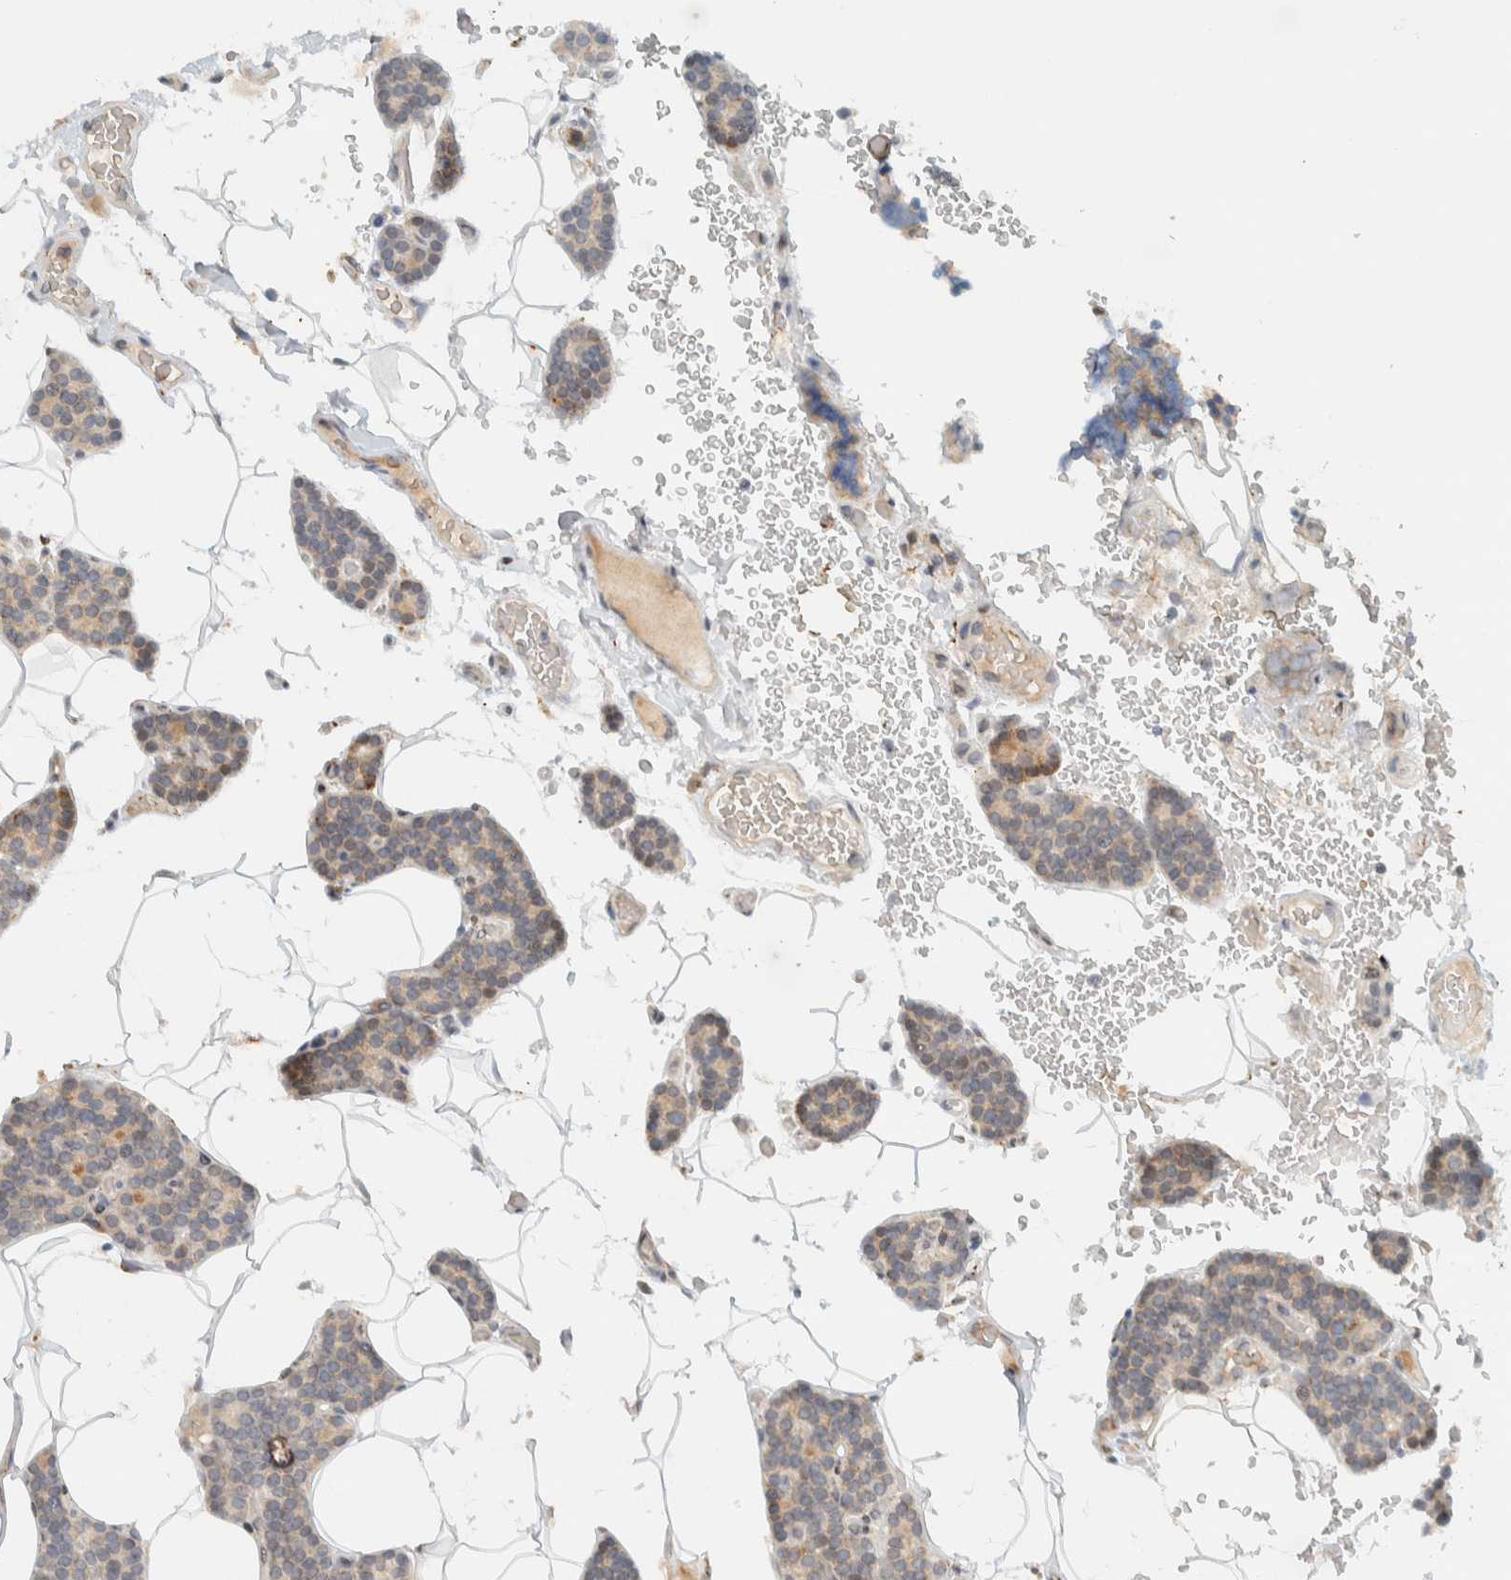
{"staining": {"intensity": "weak", "quantity": "<25%", "location": "cytoplasmic/membranous"}, "tissue": "parathyroid gland", "cell_type": "Glandular cells", "image_type": "normal", "snomed": [{"axis": "morphology", "description": "Normal tissue, NOS"}, {"axis": "topography", "description": "Parathyroid gland"}], "caption": "This photomicrograph is of unremarkable parathyroid gland stained with IHC to label a protein in brown with the nuclei are counter-stained blue. There is no expression in glandular cells. (Brightfield microscopy of DAB IHC at high magnification).", "gene": "ITPRID1", "patient": {"sex": "male", "age": 52}}